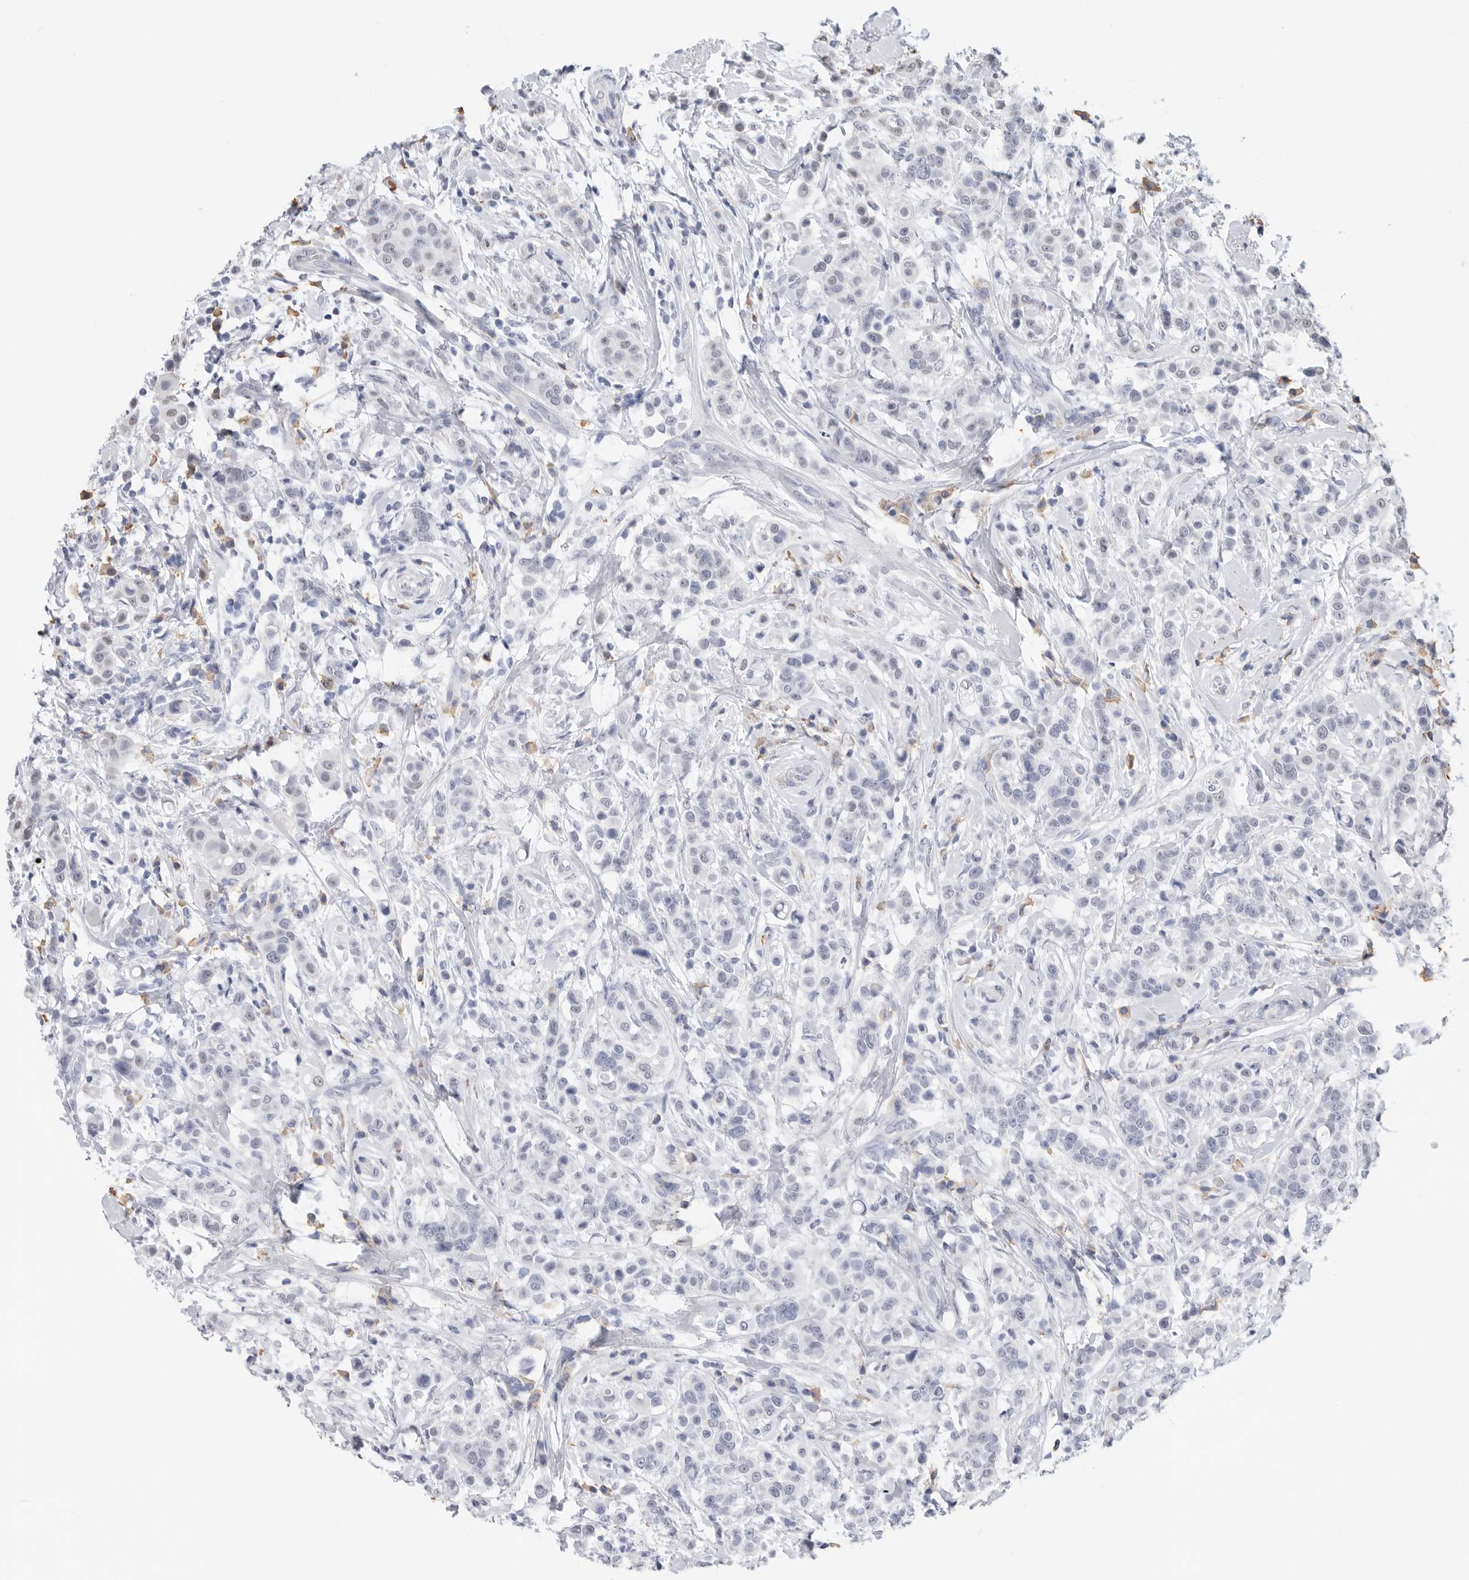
{"staining": {"intensity": "negative", "quantity": "none", "location": "none"}, "tissue": "breast cancer", "cell_type": "Tumor cells", "image_type": "cancer", "snomed": [{"axis": "morphology", "description": "Duct carcinoma"}, {"axis": "topography", "description": "Breast"}], "caption": "Tumor cells are negative for brown protein staining in infiltrating ductal carcinoma (breast).", "gene": "ARHGEF10", "patient": {"sex": "female", "age": 27}}